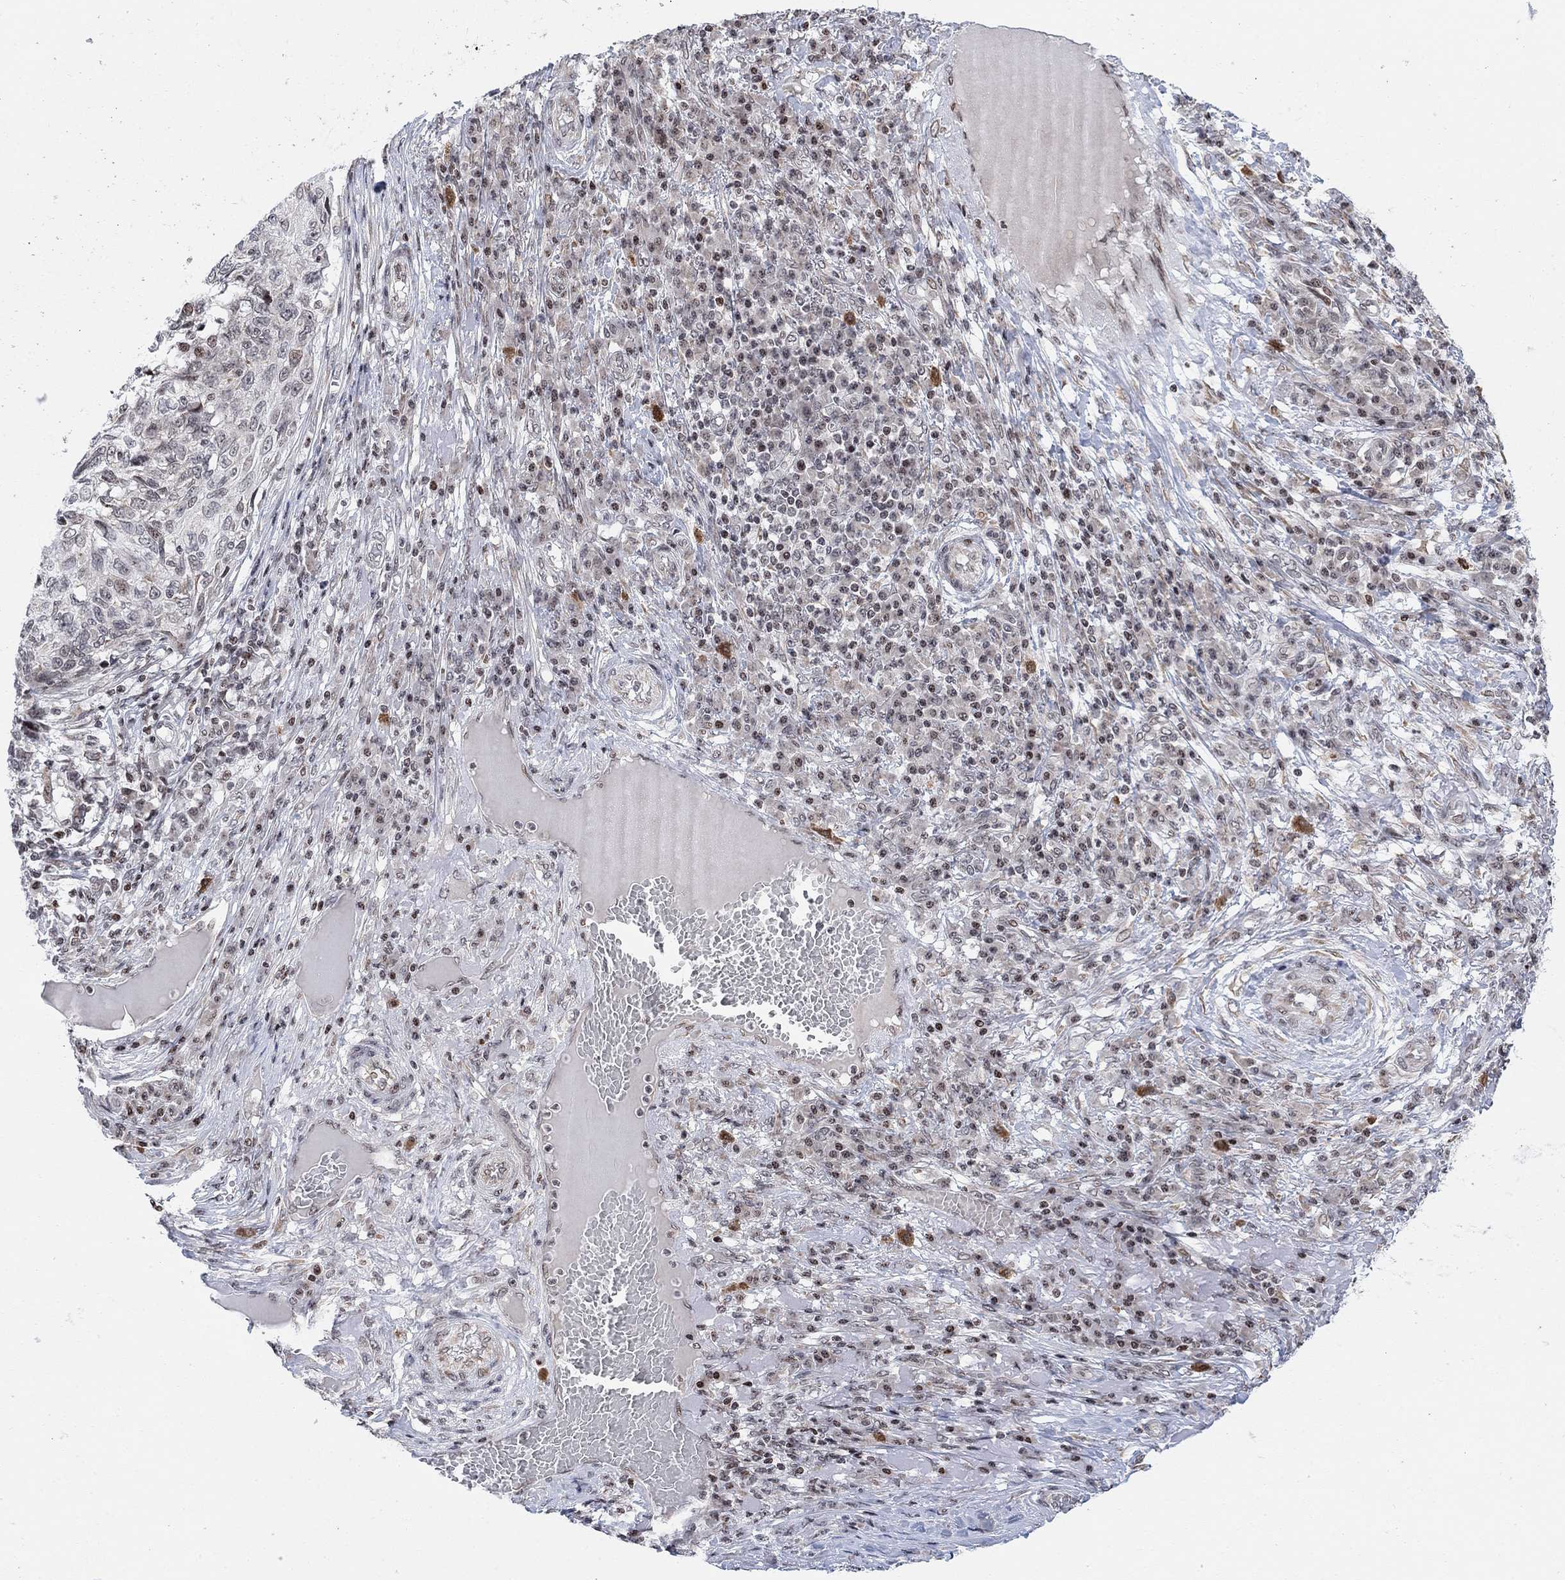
{"staining": {"intensity": "weak", "quantity": "<25%", "location": "nuclear"}, "tissue": "skin cancer", "cell_type": "Tumor cells", "image_type": "cancer", "snomed": [{"axis": "morphology", "description": "Squamous cell carcinoma, NOS"}, {"axis": "topography", "description": "Skin"}], "caption": "Tumor cells are negative for protein expression in human skin squamous cell carcinoma.", "gene": "ABHD14A", "patient": {"sex": "male", "age": 92}}